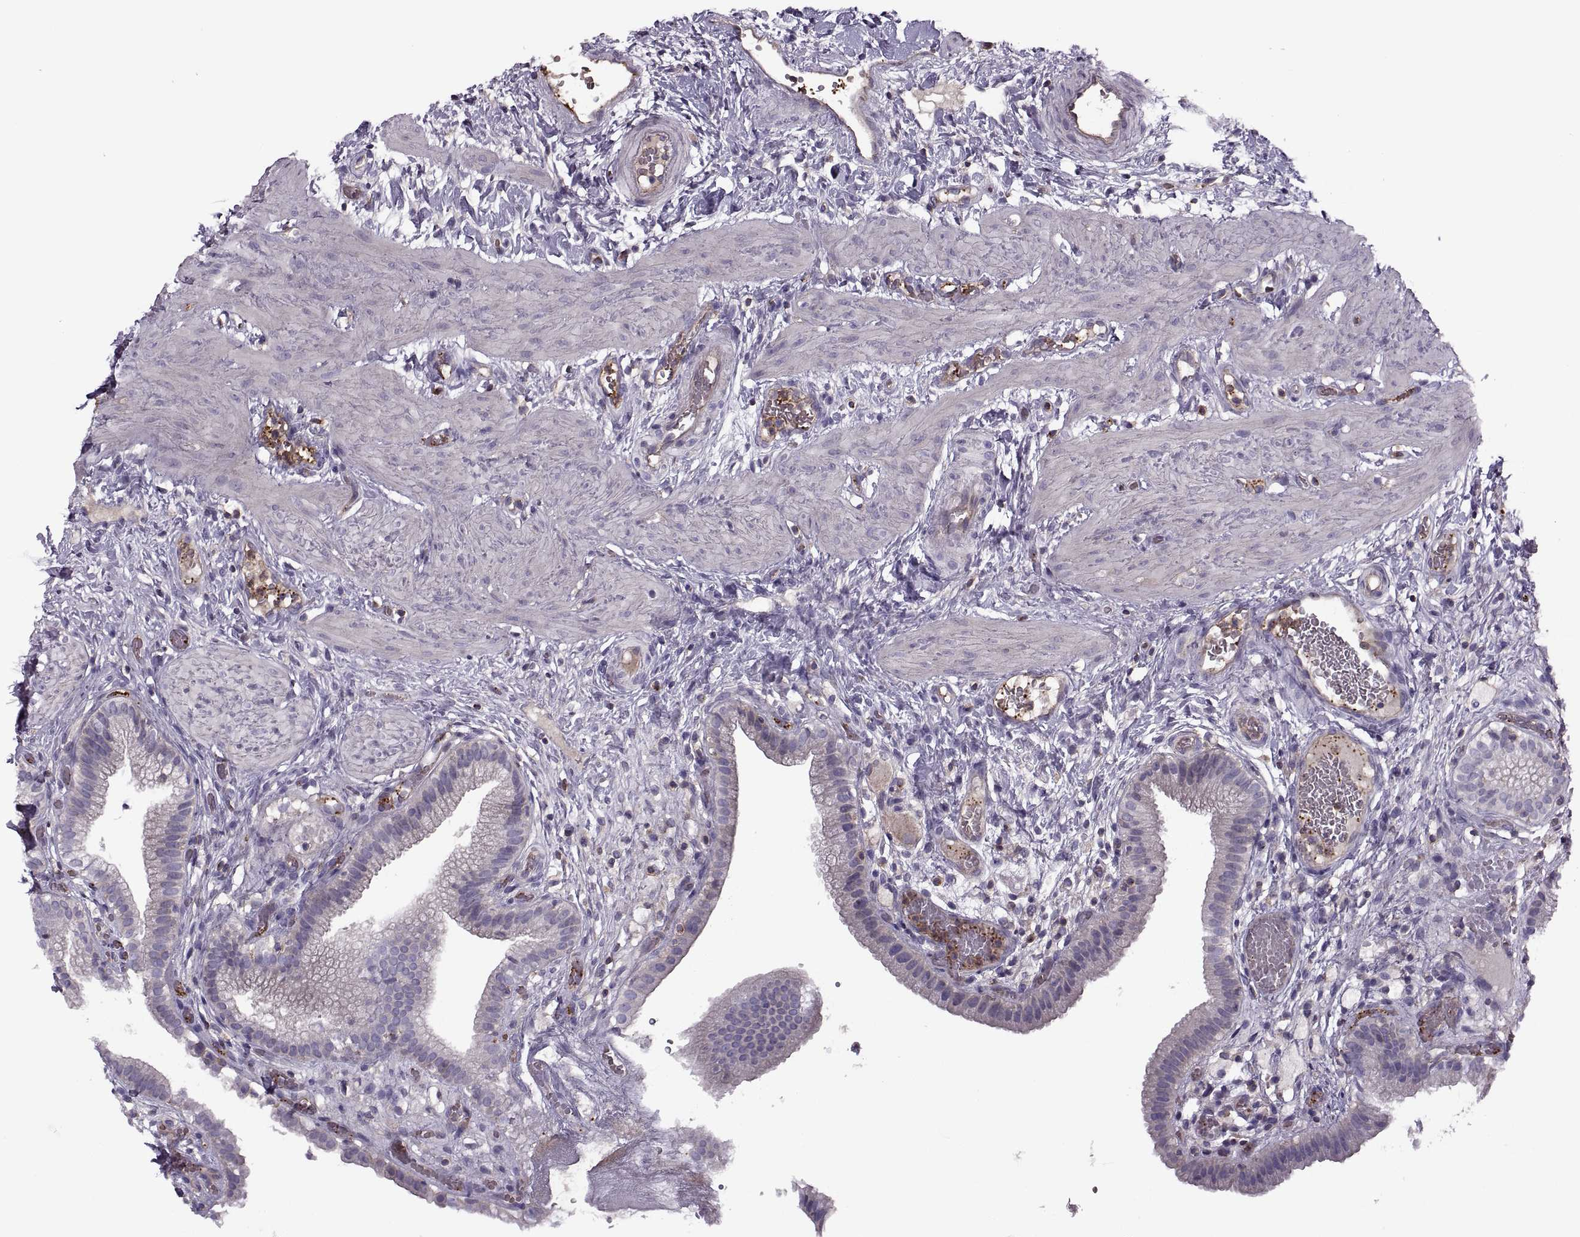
{"staining": {"intensity": "negative", "quantity": "none", "location": "none"}, "tissue": "gallbladder", "cell_type": "Glandular cells", "image_type": "normal", "snomed": [{"axis": "morphology", "description": "Normal tissue, NOS"}, {"axis": "topography", "description": "Gallbladder"}], "caption": "This photomicrograph is of benign gallbladder stained with IHC to label a protein in brown with the nuclei are counter-stained blue. There is no staining in glandular cells. The staining was performed using DAB (3,3'-diaminobenzidine) to visualize the protein expression in brown, while the nuclei were stained in blue with hematoxylin (Magnification: 20x).", "gene": "SLC2A14", "patient": {"sex": "female", "age": 24}}